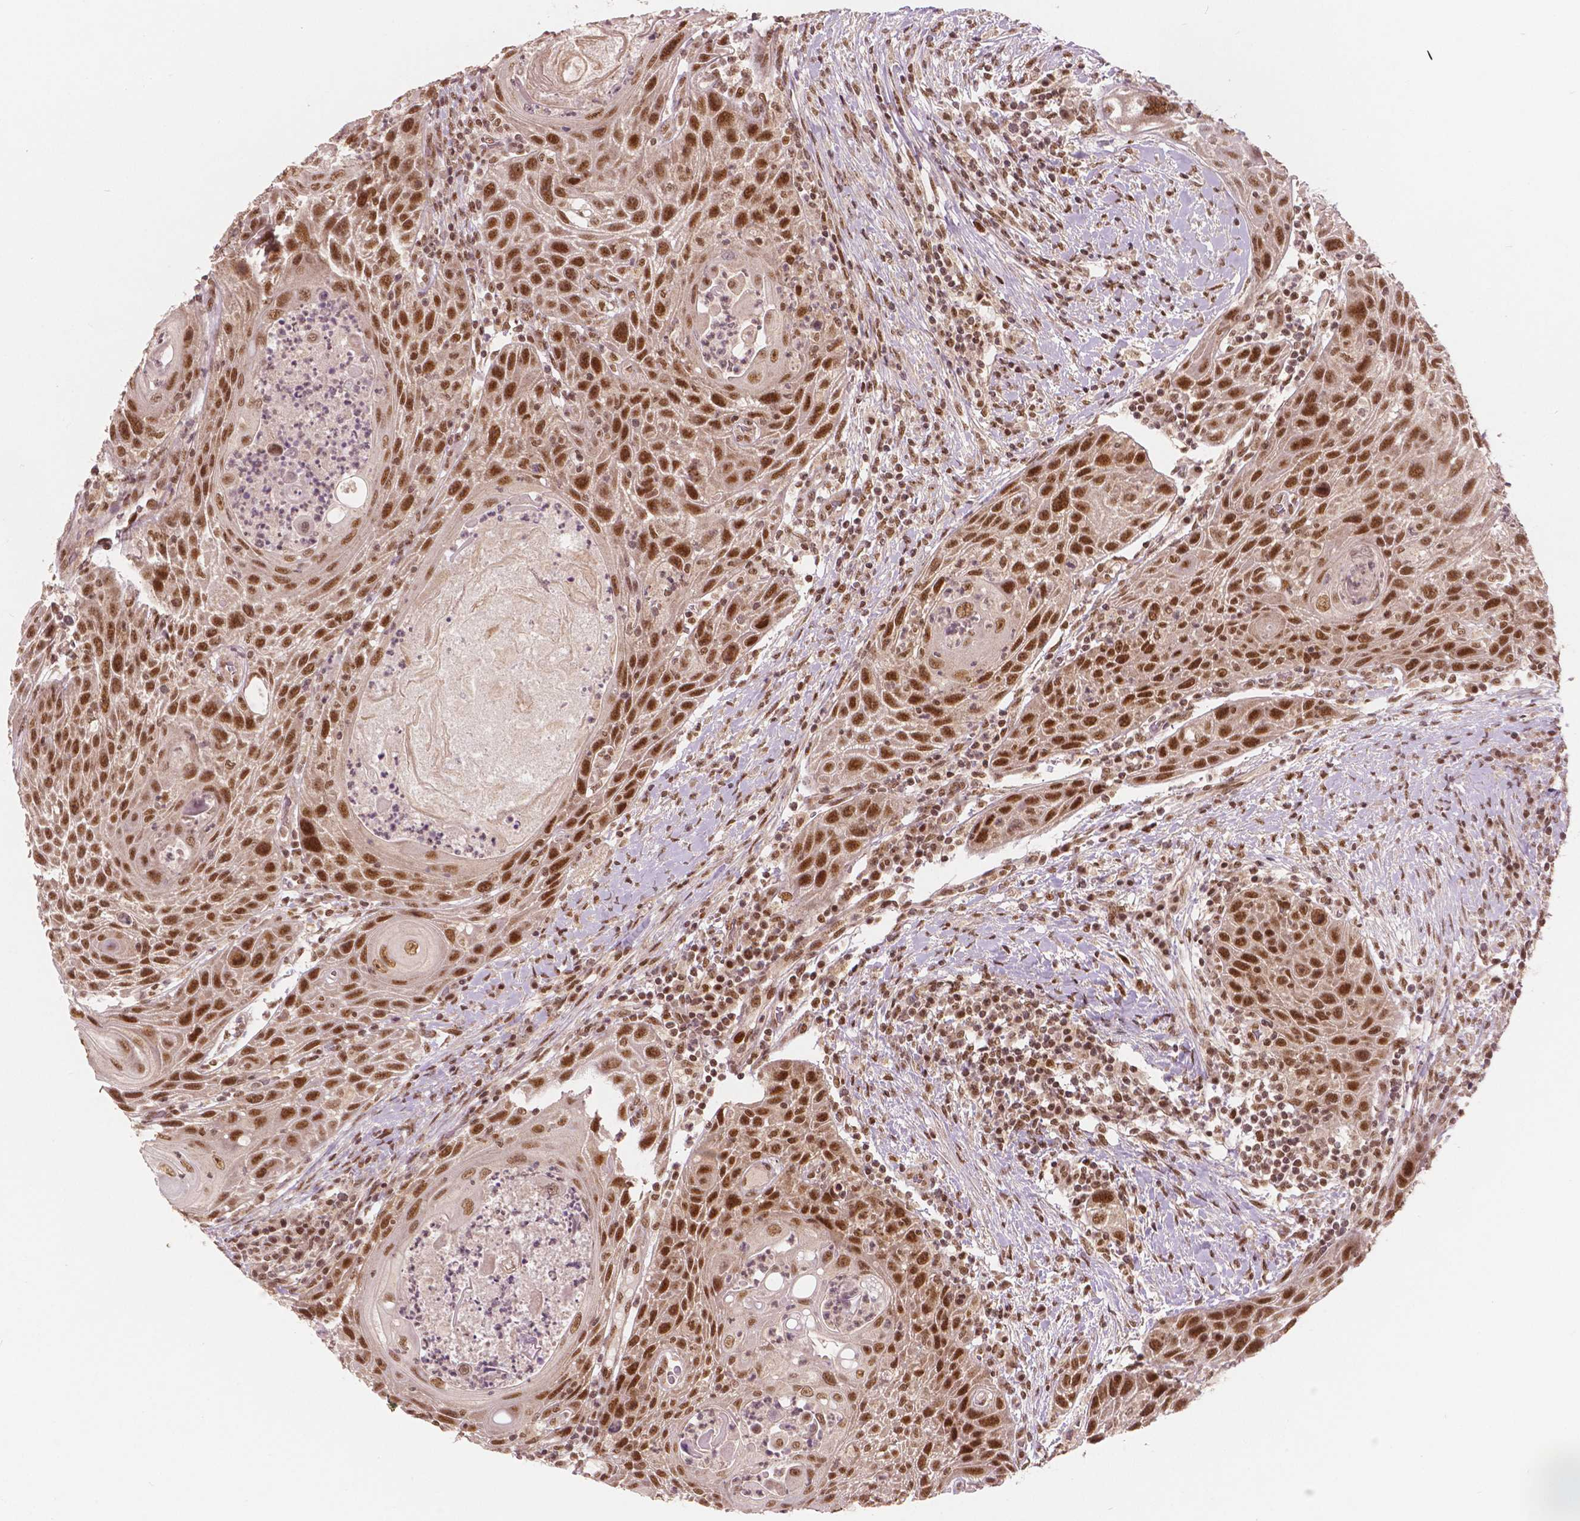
{"staining": {"intensity": "strong", "quantity": ">75%", "location": "nuclear"}, "tissue": "head and neck cancer", "cell_type": "Tumor cells", "image_type": "cancer", "snomed": [{"axis": "morphology", "description": "Squamous cell carcinoma, NOS"}, {"axis": "topography", "description": "Head-Neck"}], "caption": "A brown stain labels strong nuclear staining of a protein in human head and neck cancer tumor cells. (DAB (3,3'-diaminobenzidine) IHC, brown staining for protein, blue staining for nuclei).", "gene": "NSD2", "patient": {"sex": "male", "age": 69}}